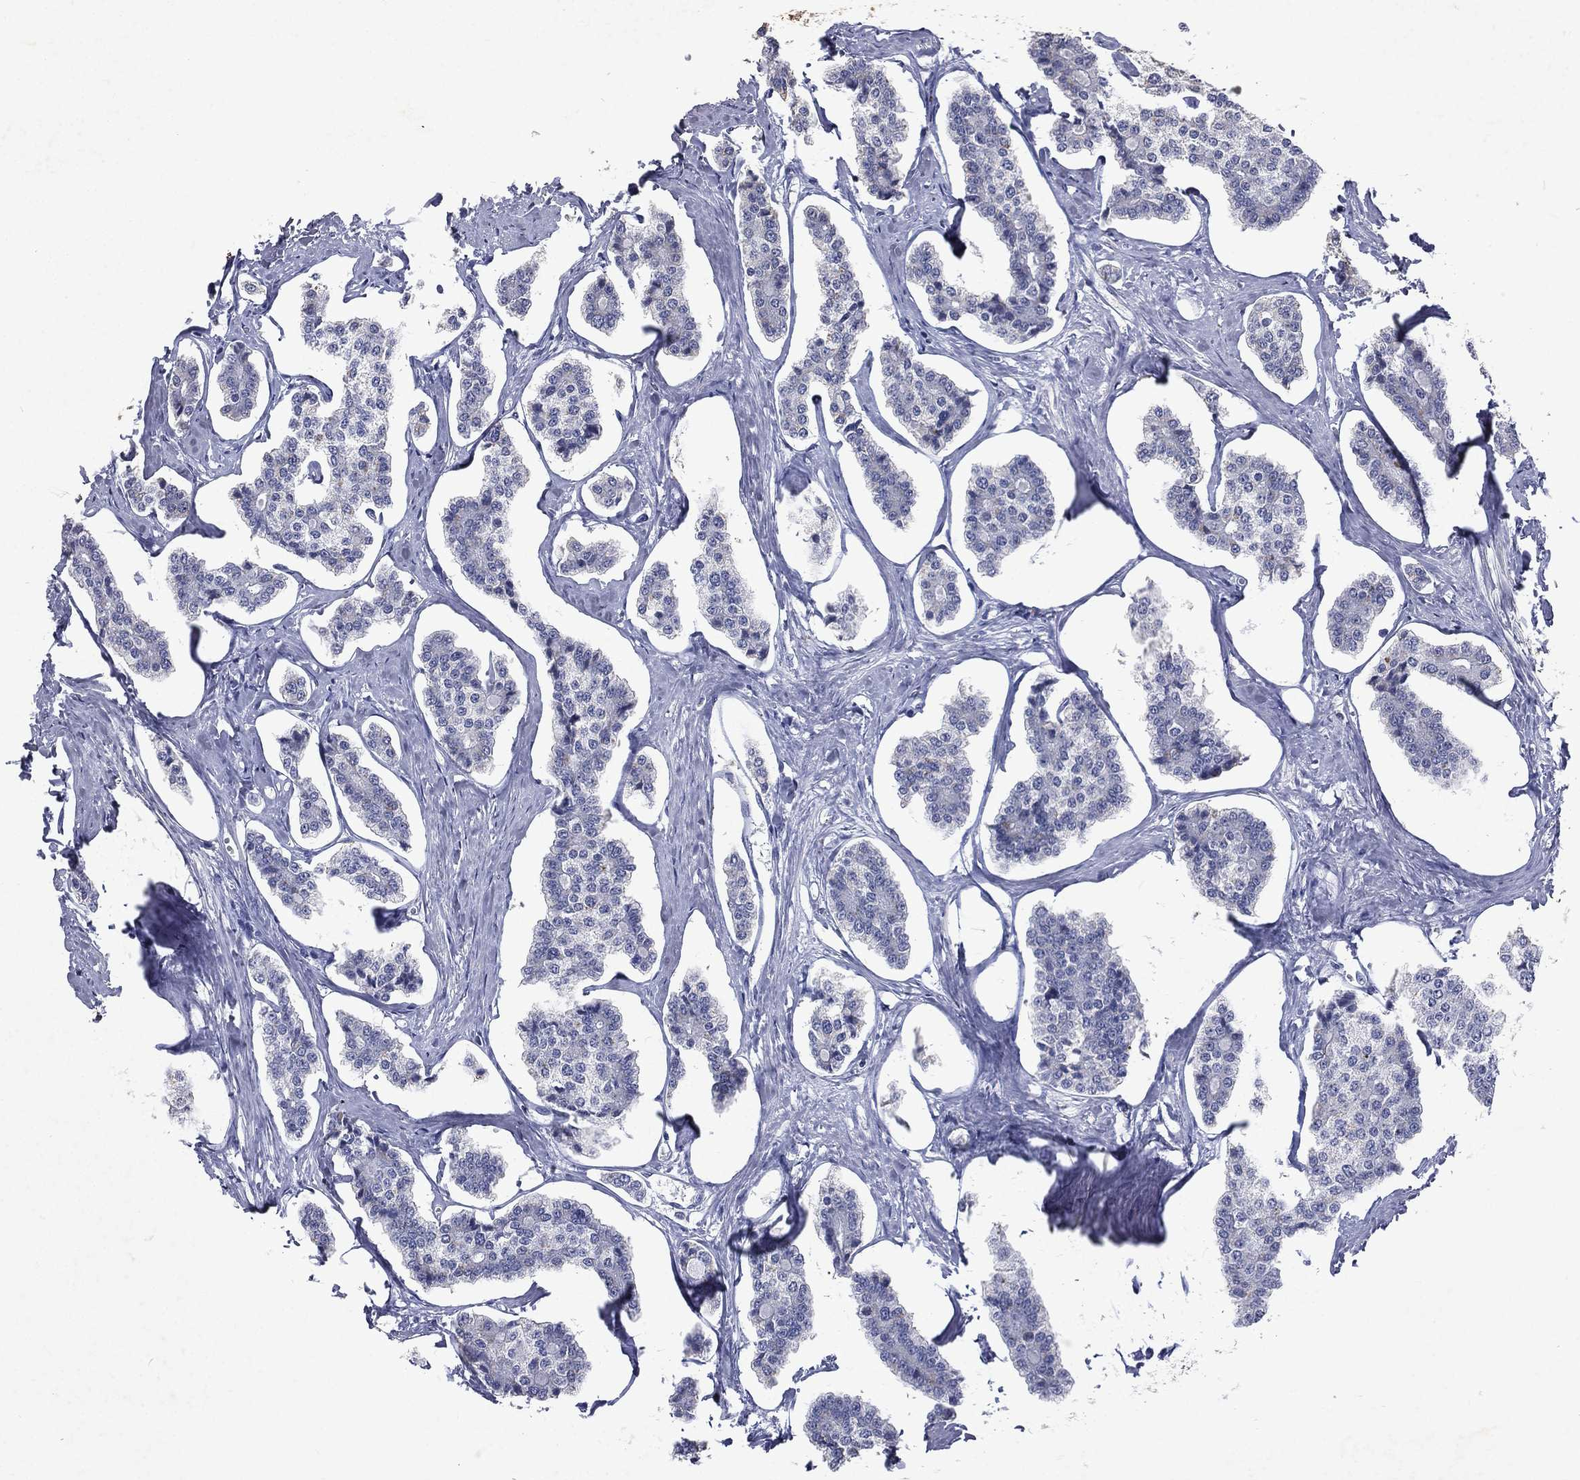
{"staining": {"intensity": "negative", "quantity": "none", "location": "none"}, "tissue": "carcinoid", "cell_type": "Tumor cells", "image_type": "cancer", "snomed": [{"axis": "morphology", "description": "Carcinoid, malignant, NOS"}, {"axis": "topography", "description": "Small intestine"}], "caption": "The image reveals no significant expression in tumor cells of carcinoid. (IHC, brightfield microscopy, high magnification).", "gene": "SLC34A2", "patient": {"sex": "female", "age": 65}}